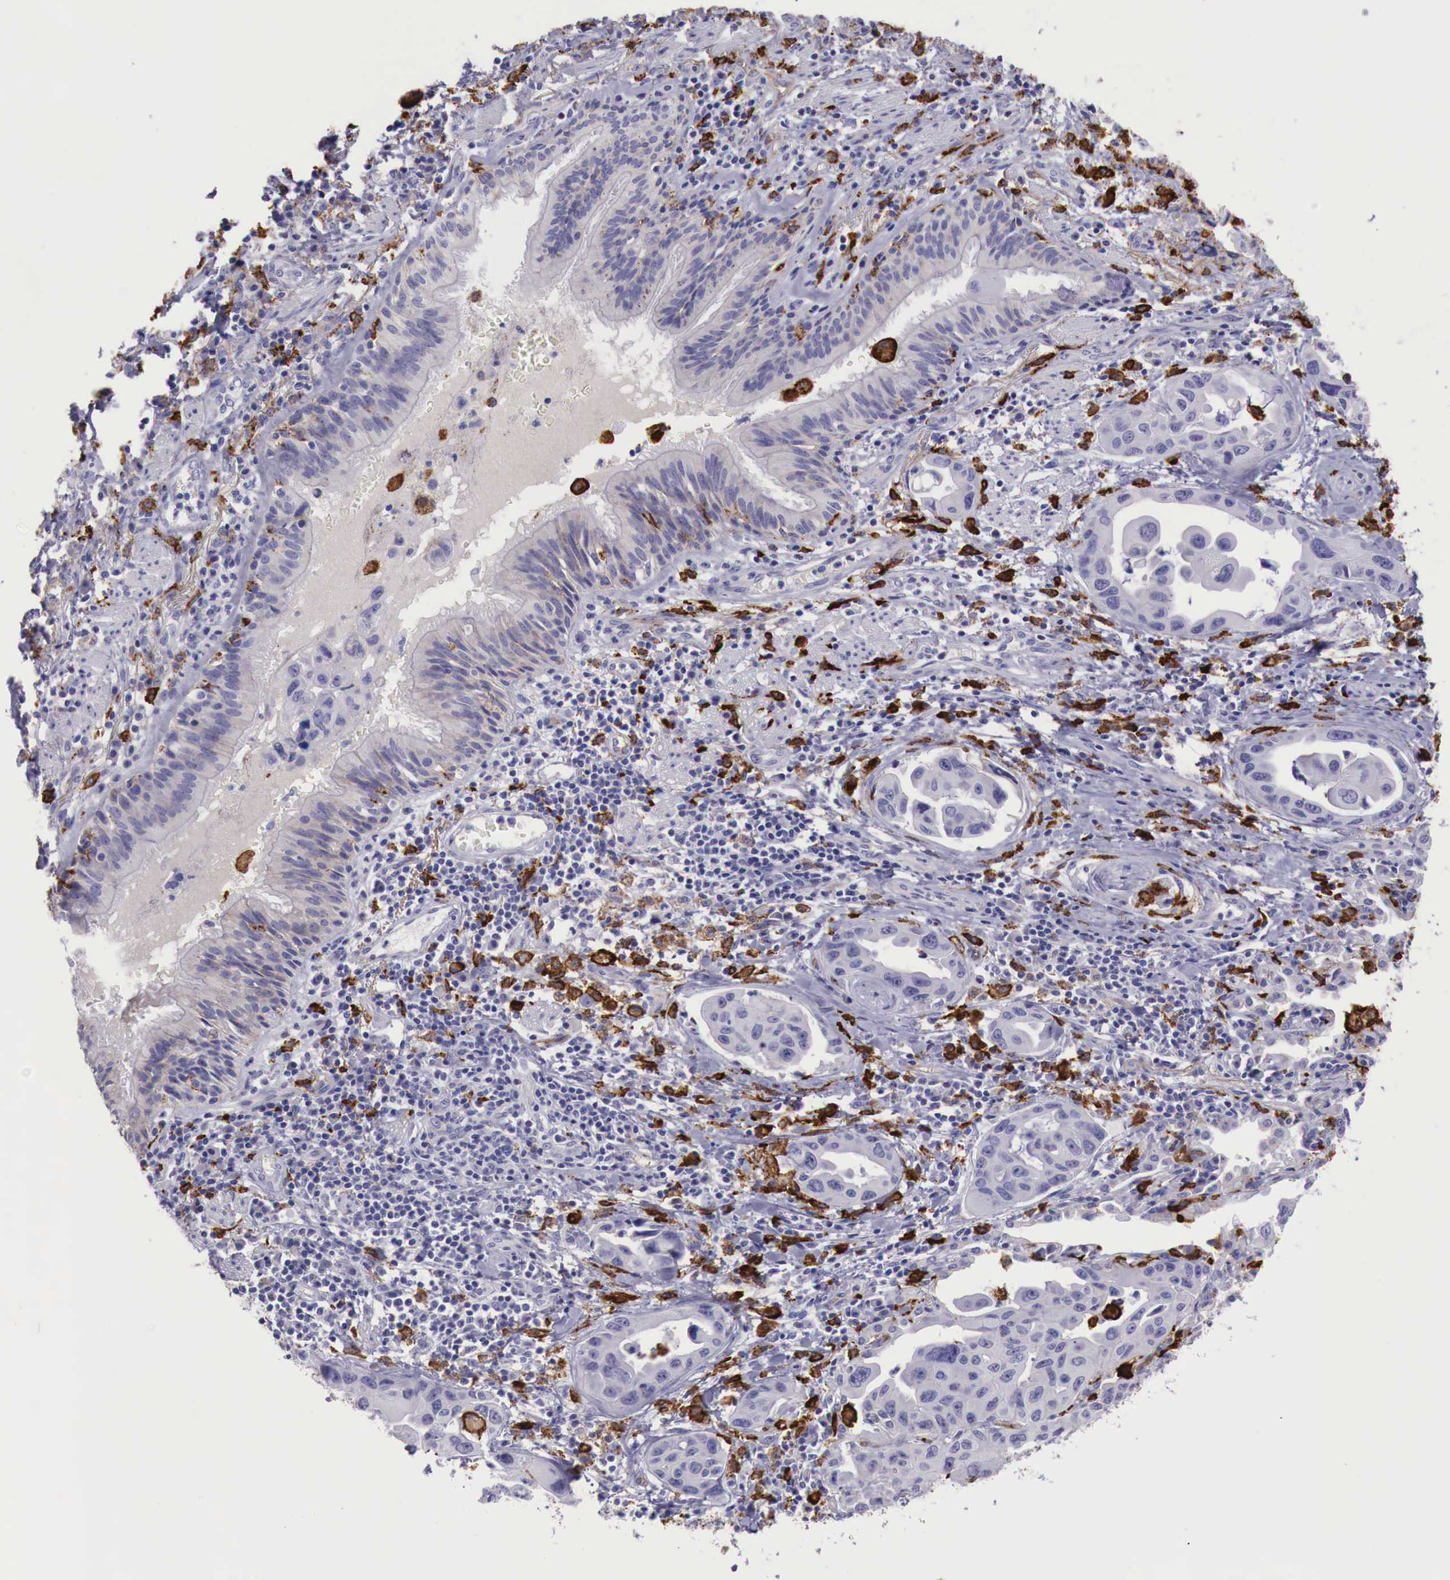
{"staining": {"intensity": "weak", "quantity": "<25%", "location": "cytoplasmic/membranous"}, "tissue": "lung cancer", "cell_type": "Tumor cells", "image_type": "cancer", "snomed": [{"axis": "morphology", "description": "Adenocarcinoma, NOS"}, {"axis": "topography", "description": "Lung"}], "caption": "Immunohistochemistry of lung cancer (adenocarcinoma) demonstrates no positivity in tumor cells. Nuclei are stained in blue.", "gene": "MSR1", "patient": {"sex": "male", "age": 64}}